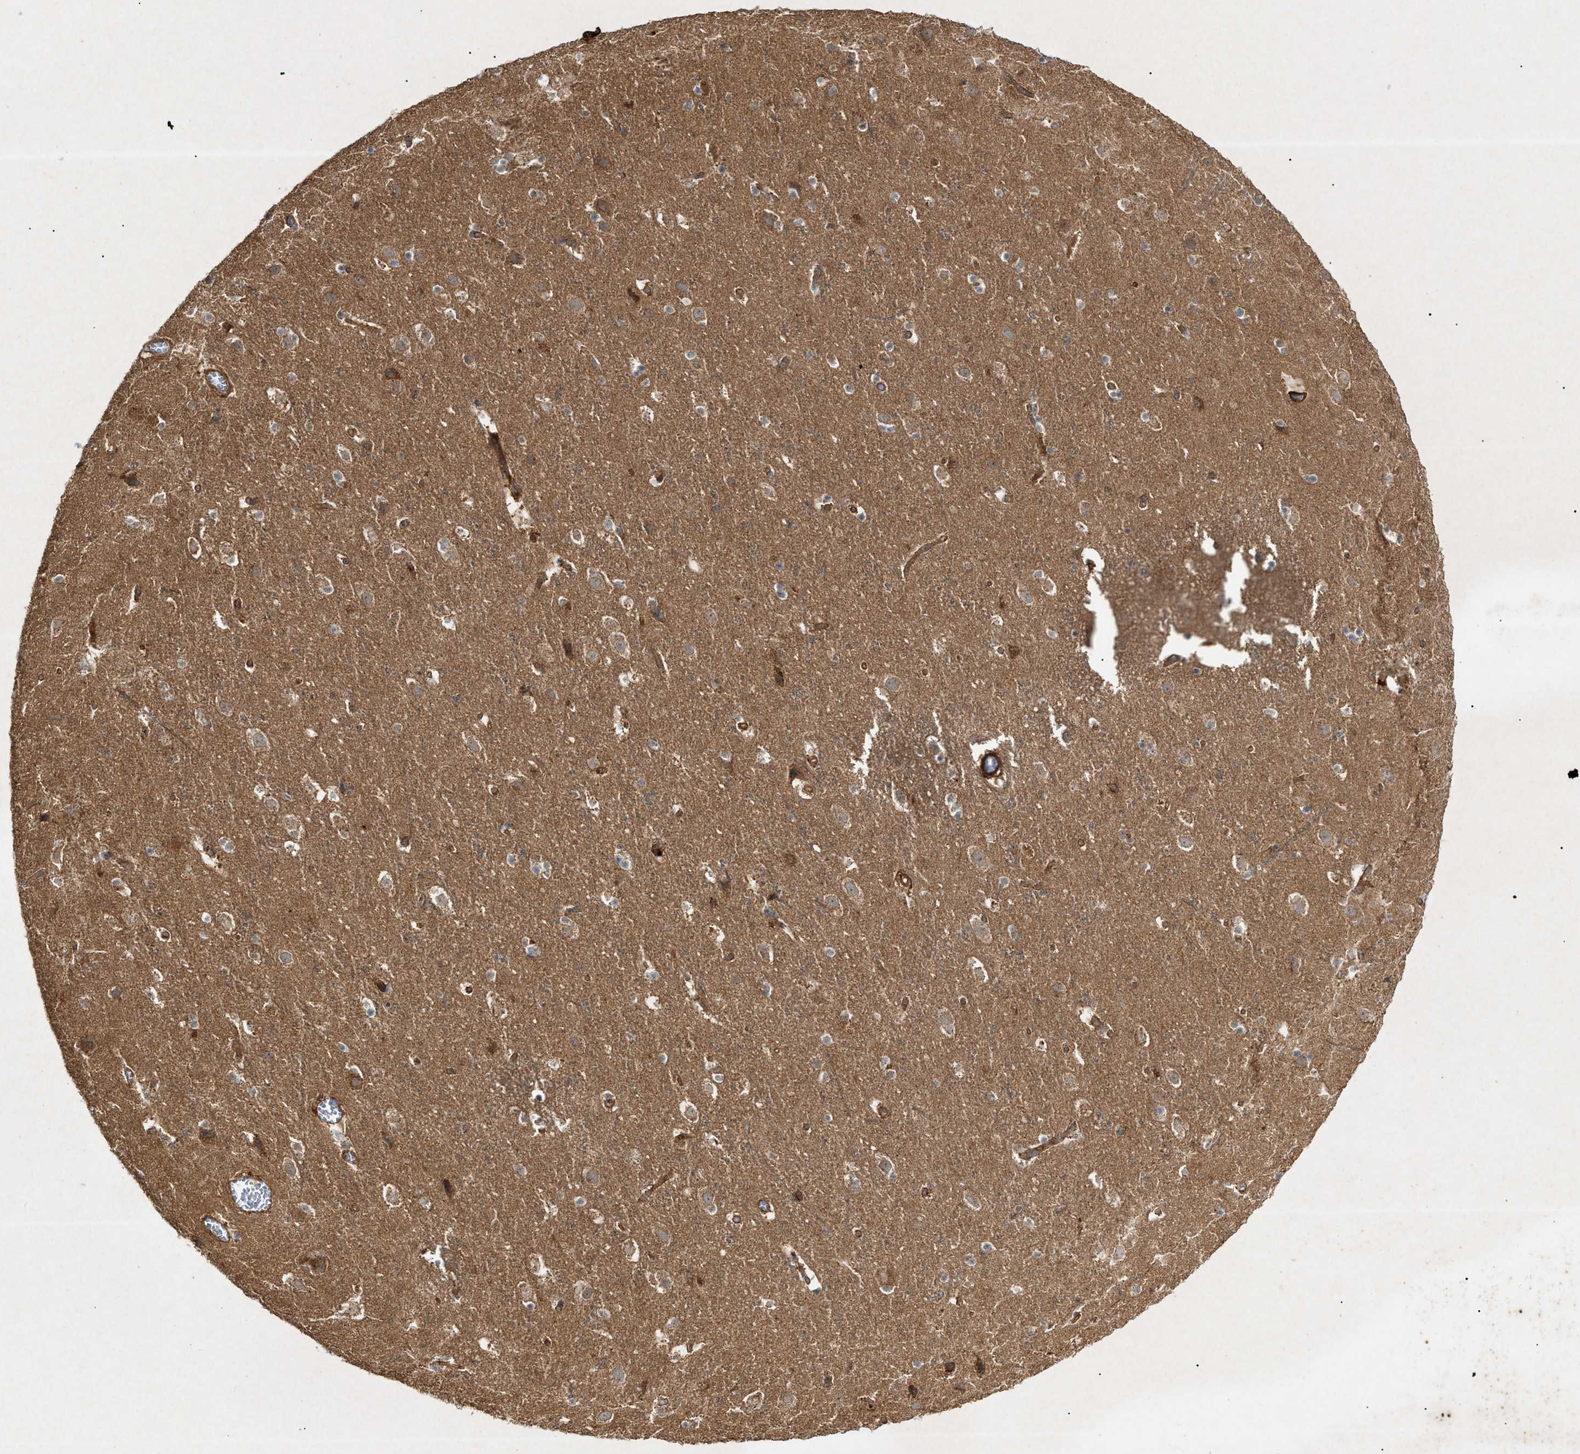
{"staining": {"intensity": "strong", "quantity": ">75%", "location": "cytoplasmic/membranous"}, "tissue": "cerebral cortex", "cell_type": "Endothelial cells", "image_type": "normal", "snomed": [{"axis": "morphology", "description": "Normal tissue, NOS"}, {"axis": "topography", "description": "Cerebral cortex"}], "caption": "Immunohistochemical staining of benign human cerebral cortex displays >75% levels of strong cytoplasmic/membranous protein positivity in approximately >75% of endothelial cells. (DAB IHC with brightfield microscopy, high magnification).", "gene": "MTCH1", "patient": {"sex": "male", "age": 45}}